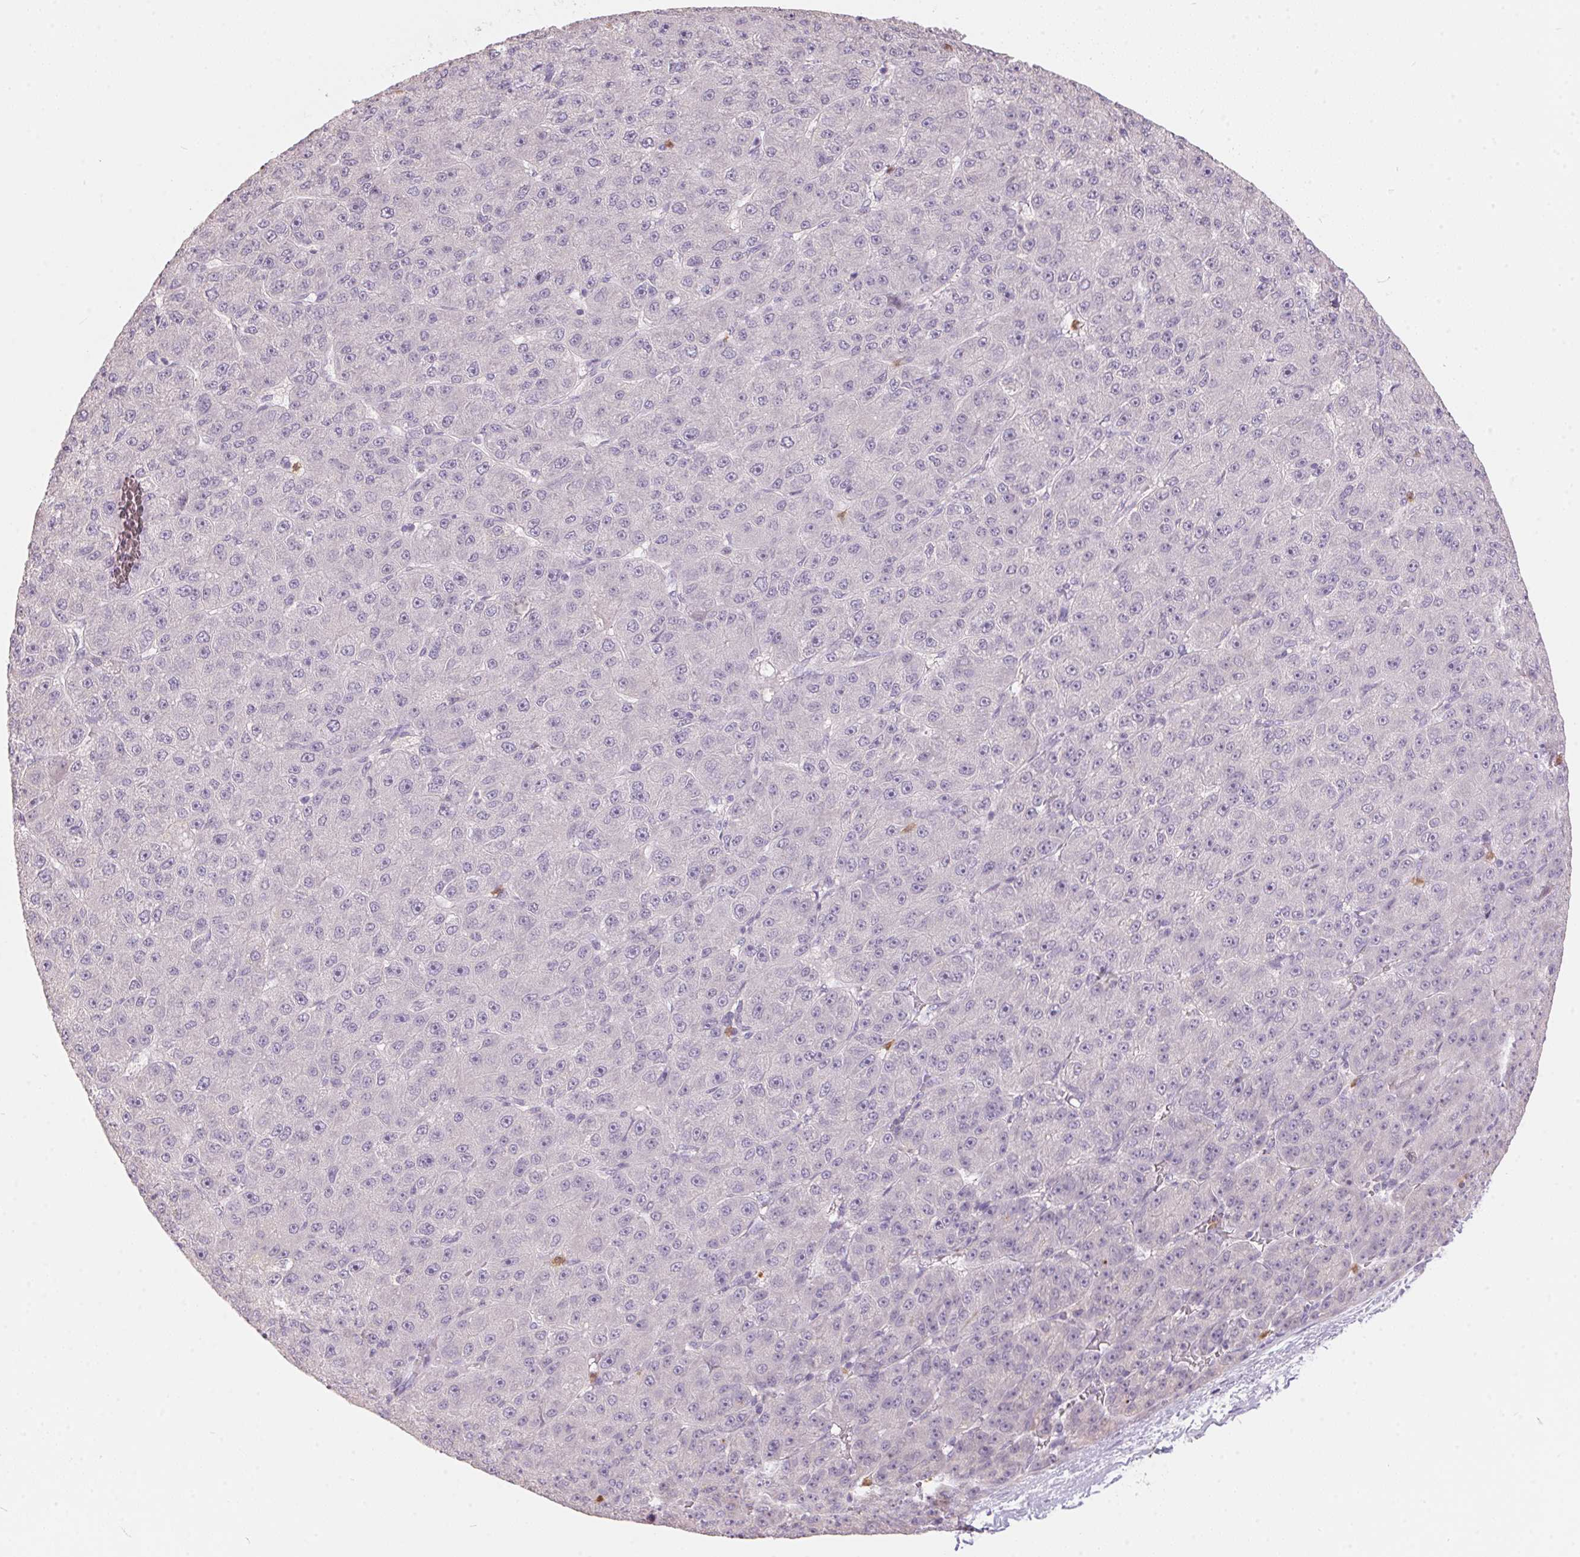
{"staining": {"intensity": "negative", "quantity": "none", "location": "none"}, "tissue": "liver cancer", "cell_type": "Tumor cells", "image_type": "cancer", "snomed": [{"axis": "morphology", "description": "Carcinoma, Hepatocellular, NOS"}, {"axis": "topography", "description": "Liver"}], "caption": "Tumor cells show no significant protein positivity in liver cancer (hepatocellular carcinoma). Brightfield microscopy of immunohistochemistry stained with DAB (brown) and hematoxylin (blue), captured at high magnification.", "gene": "SERPINB1", "patient": {"sex": "male", "age": 67}}